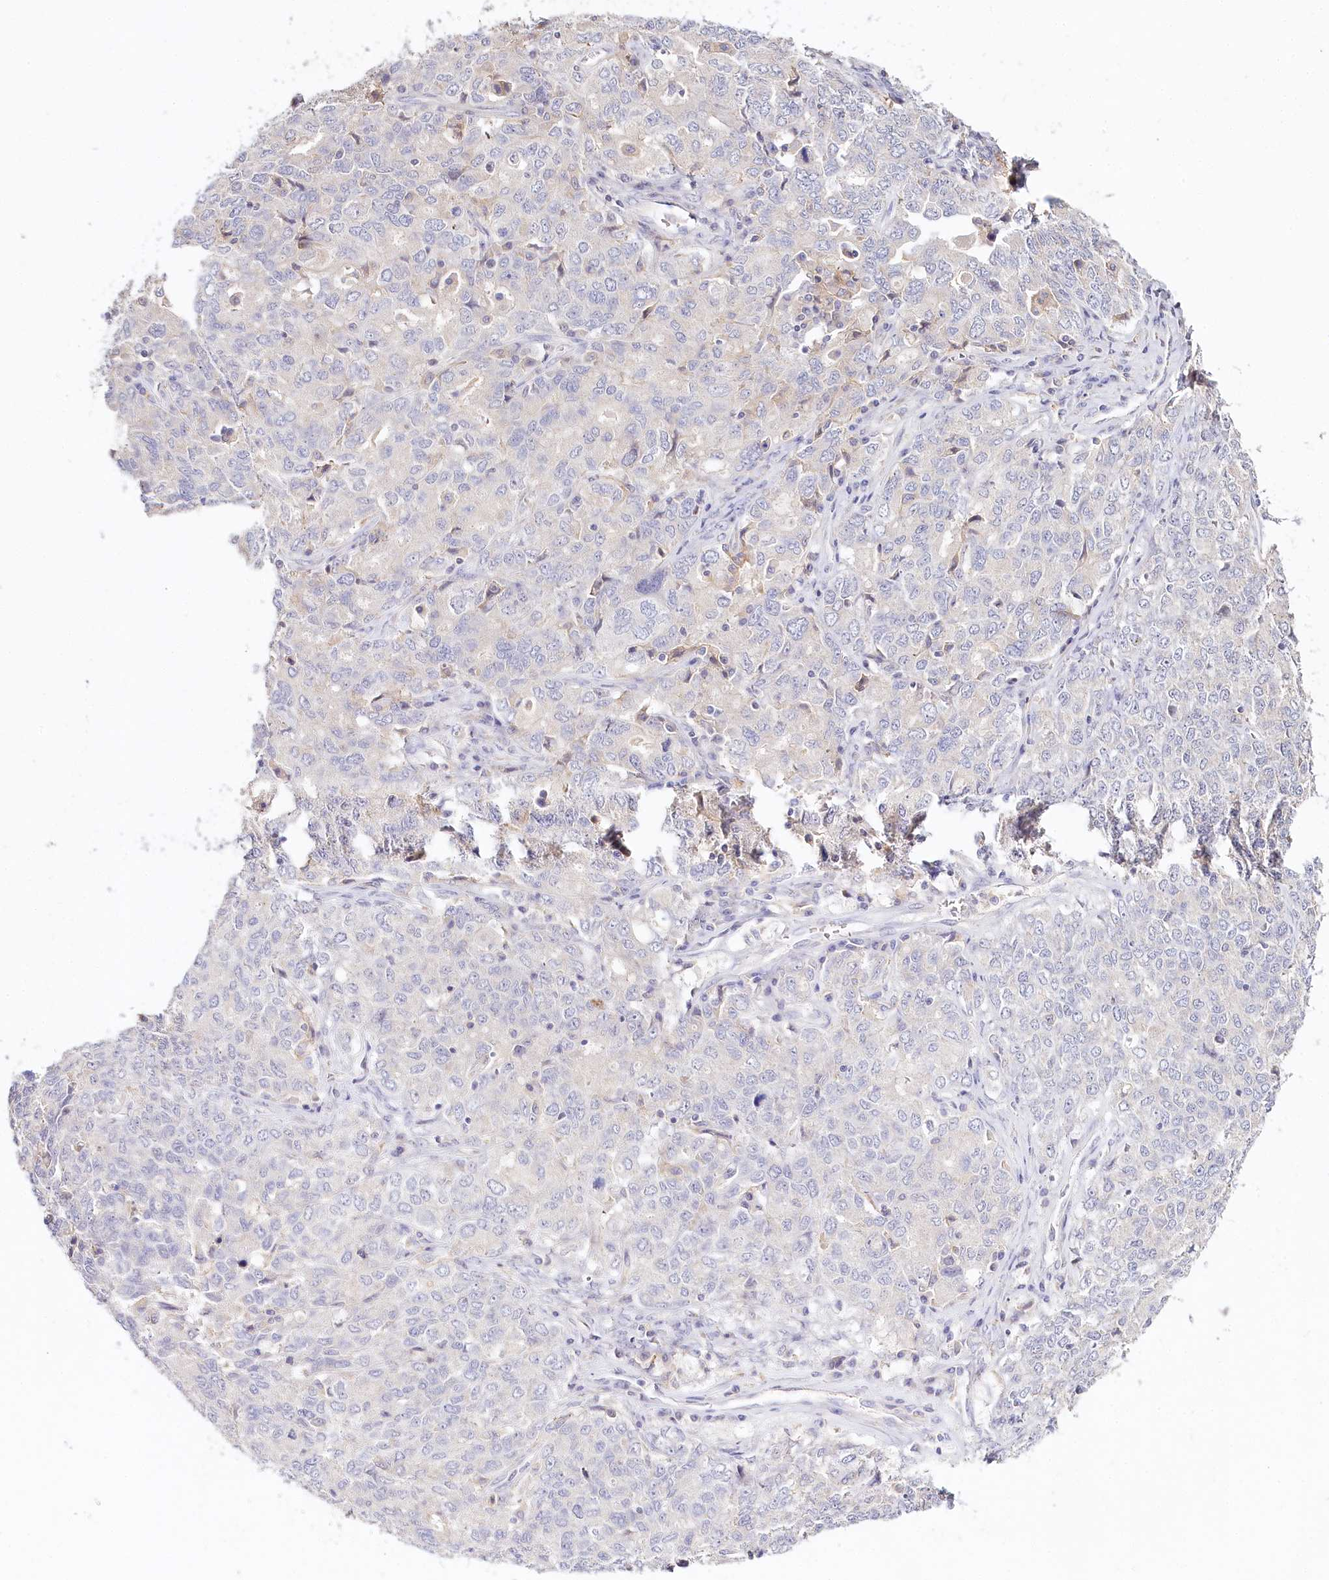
{"staining": {"intensity": "negative", "quantity": "none", "location": "none"}, "tissue": "ovarian cancer", "cell_type": "Tumor cells", "image_type": "cancer", "snomed": [{"axis": "morphology", "description": "Carcinoma, endometroid"}, {"axis": "topography", "description": "Ovary"}], "caption": "This is an IHC histopathology image of ovarian cancer (endometroid carcinoma). There is no positivity in tumor cells.", "gene": "DAPK1", "patient": {"sex": "female", "age": 62}}